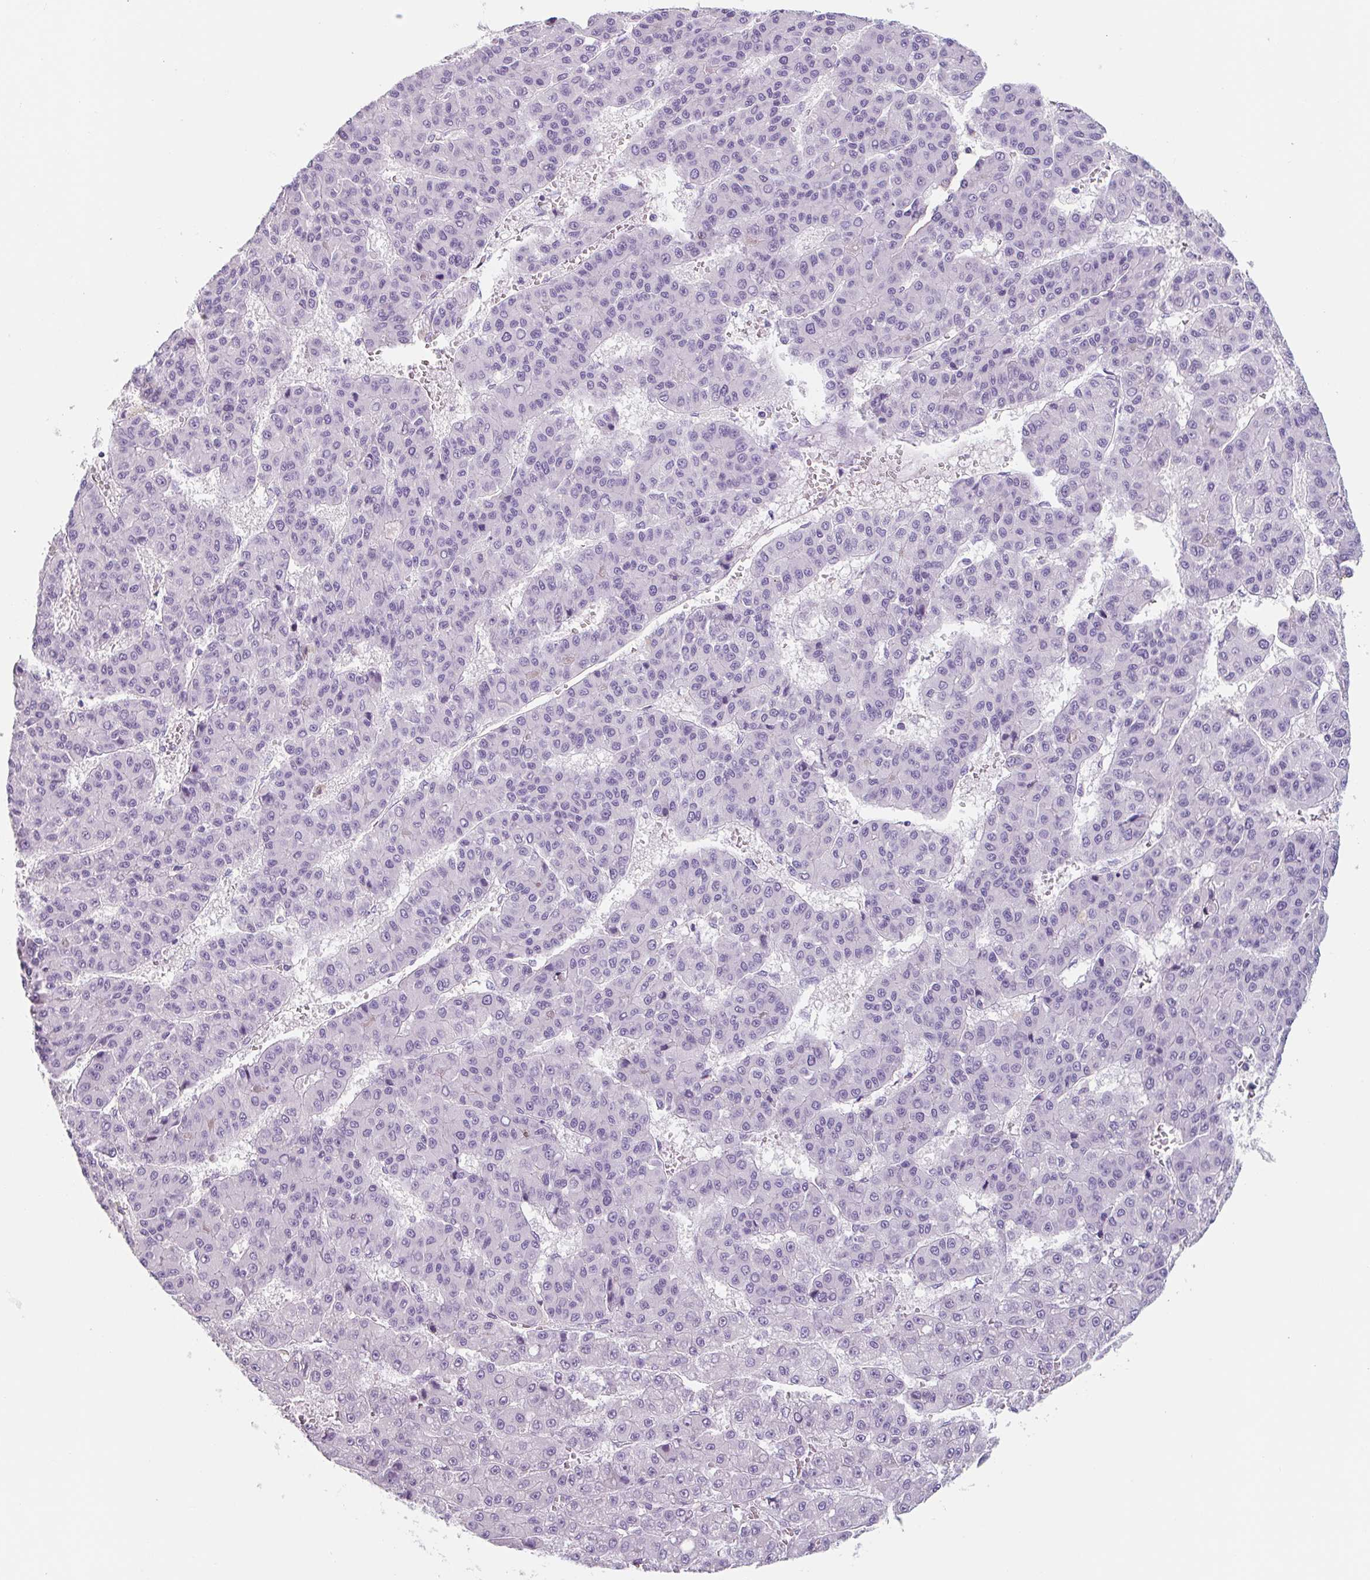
{"staining": {"intensity": "negative", "quantity": "none", "location": "none"}, "tissue": "liver cancer", "cell_type": "Tumor cells", "image_type": "cancer", "snomed": [{"axis": "morphology", "description": "Carcinoma, Hepatocellular, NOS"}, {"axis": "topography", "description": "Liver"}], "caption": "The histopathology image exhibits no significant positivity in tumor cells of liver cancer.", "gene": "EMC4", "patient": {"sex": "male", "age": 70}}